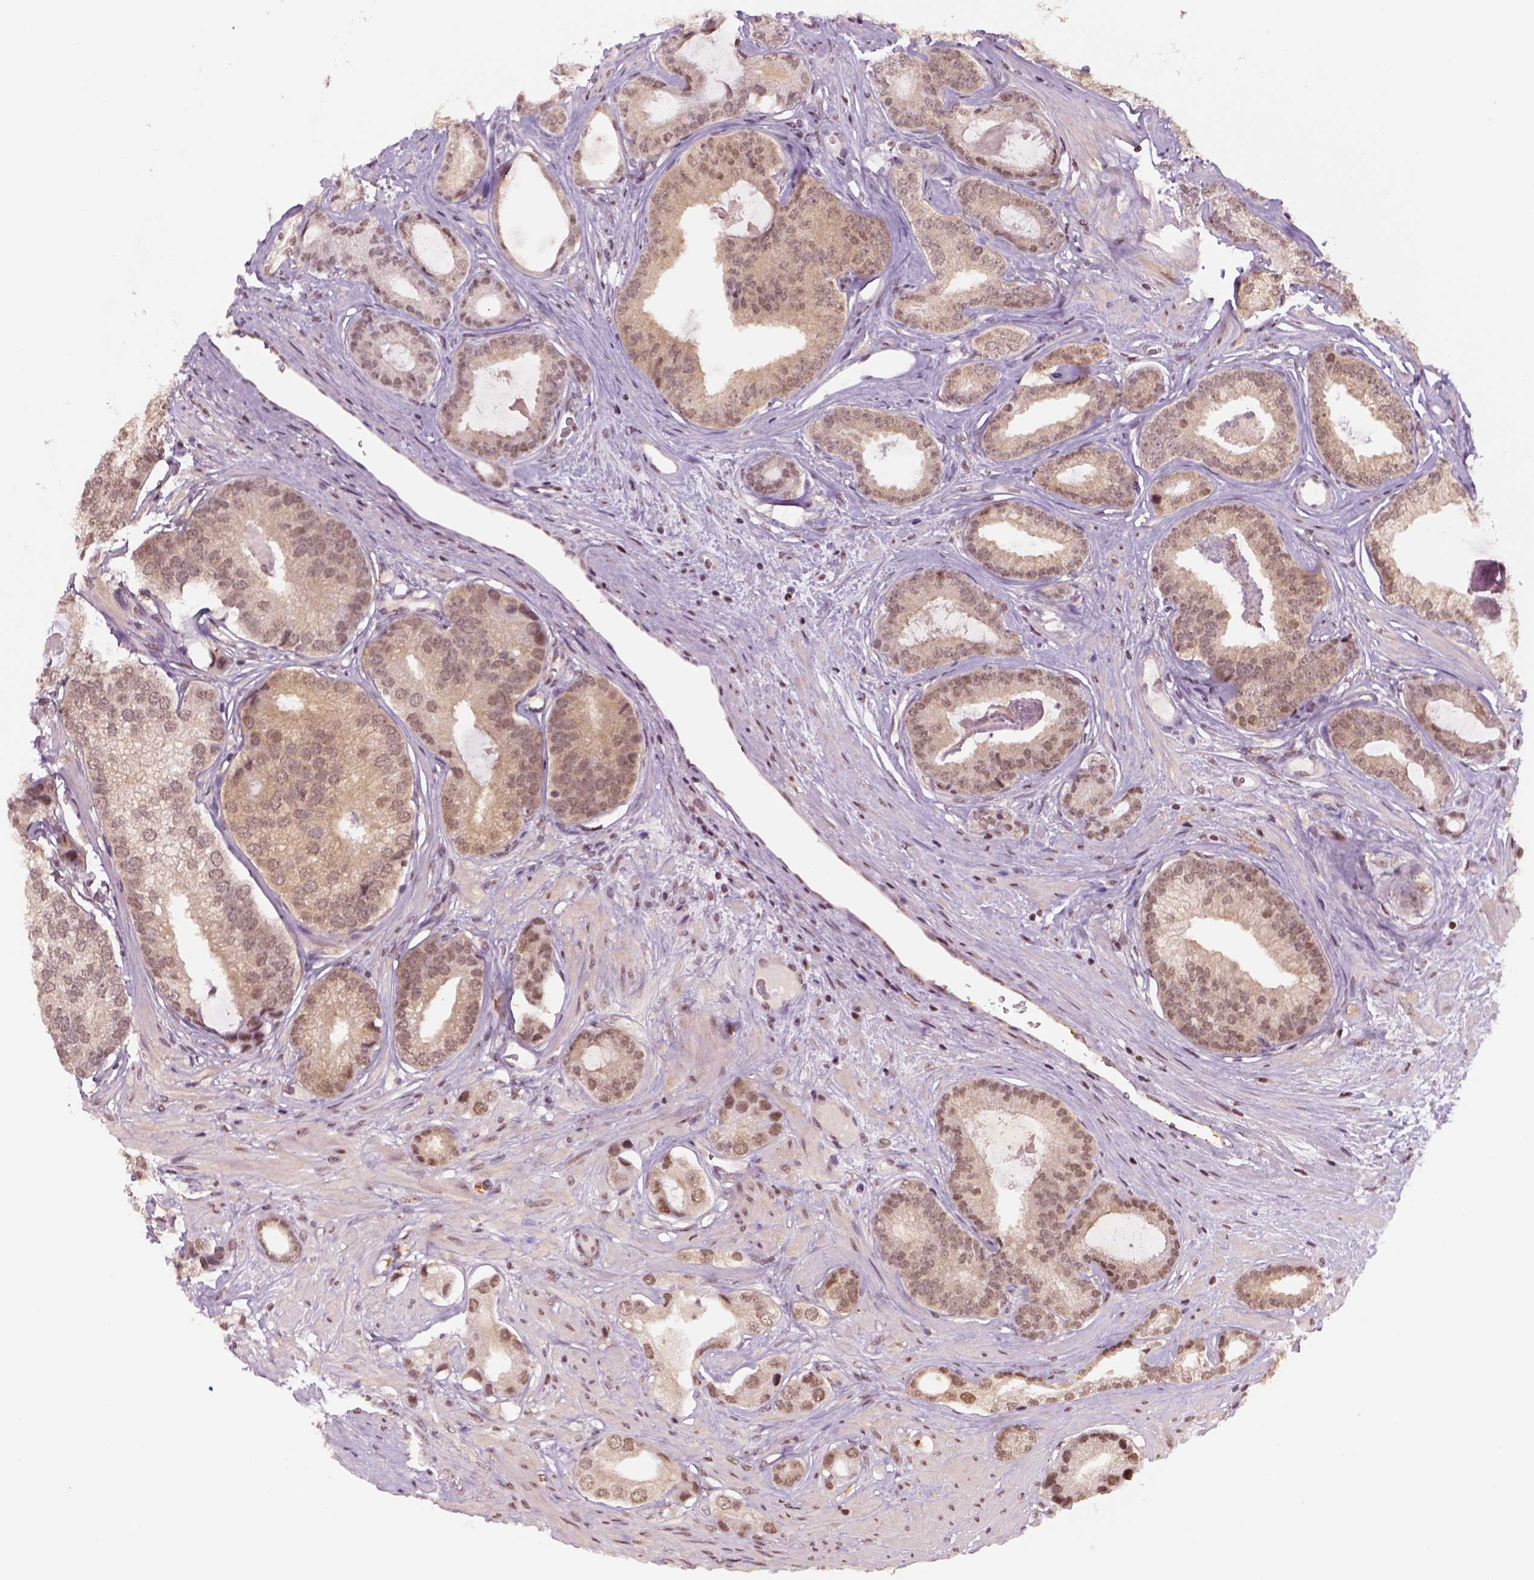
{"staining": {"intensity": "weak", "quantity": ">75%", "location": "cytoplasmic/membranous,nuclear"}, "tissue": "prostate cancer", "cell_type": "Tumor cells", "image_type": "cancer", "snomed": [{"axis": "morphology", "description": "Adenocarcinoma, Low grade"}, {"axis": "topography", "description": "Prostate"}], "caption": "Immunohistochemistry (IHC) of adenocarcinoma (low-grade) (prostate) displays low levels of weak cytoplasmic/membranous and nuclear expression in about >75% of tumor cells.", "gene": "GOT1", "patient": {"sex": "male", "age": 61}}